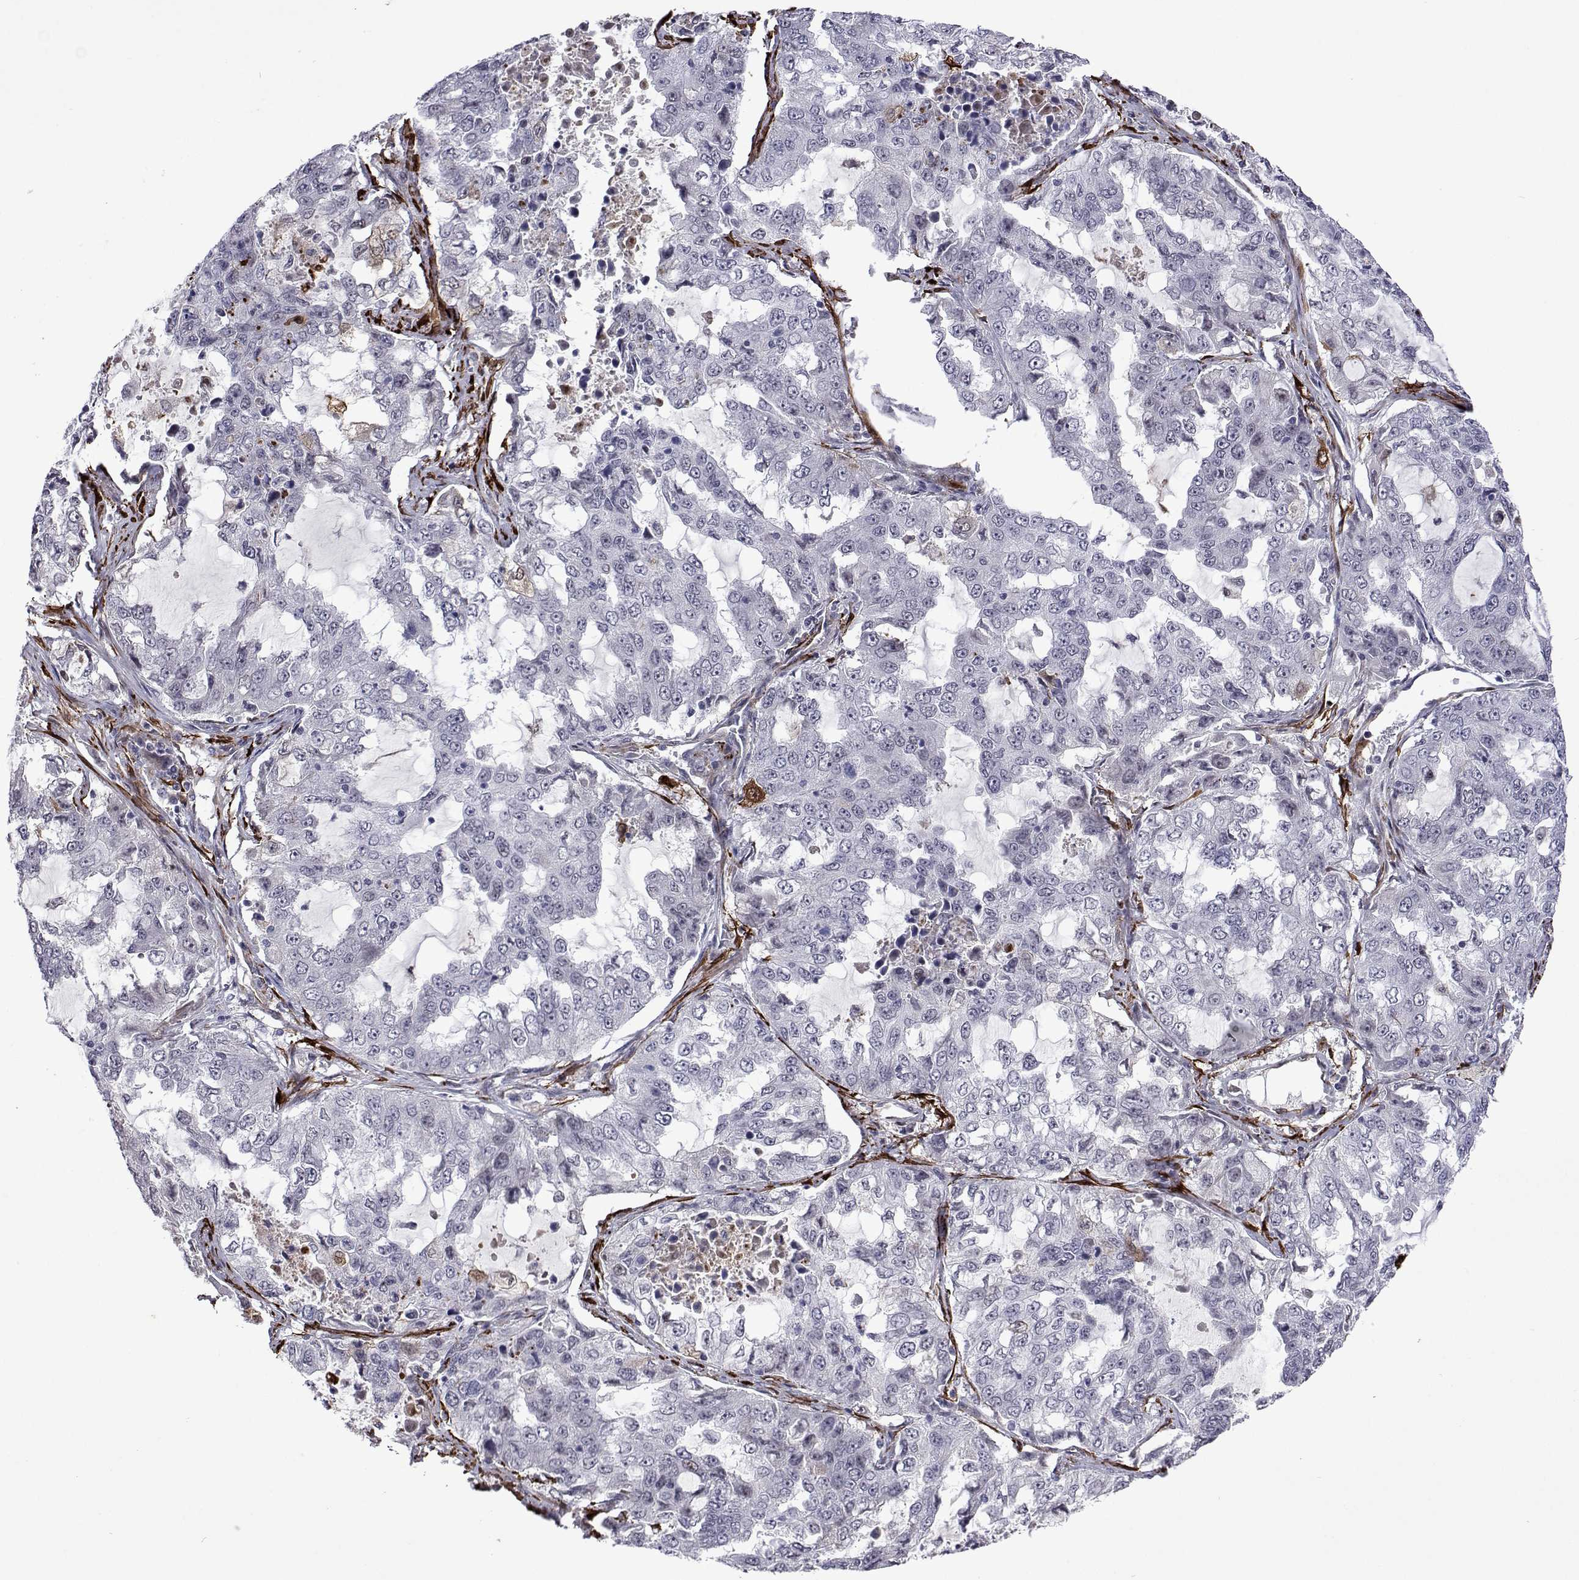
{"staining": {"intensity": "negative", "quantity": "none", "location": "none"}, "tissue": "lung cancer", "cell_type": "Tumor cells", "image_type": "cancer", "snomed": [{"axis": "morphology", "description": "Adenocarcinoma, NOS"}, {"axis": "topography", "description": "Lung"}], "caption": "There is no significant staining in tumor cells of lung cancer (adenocarcinoma).", "gene": "EFCAB3", "patient": {"sex": "female", "age": 61}}